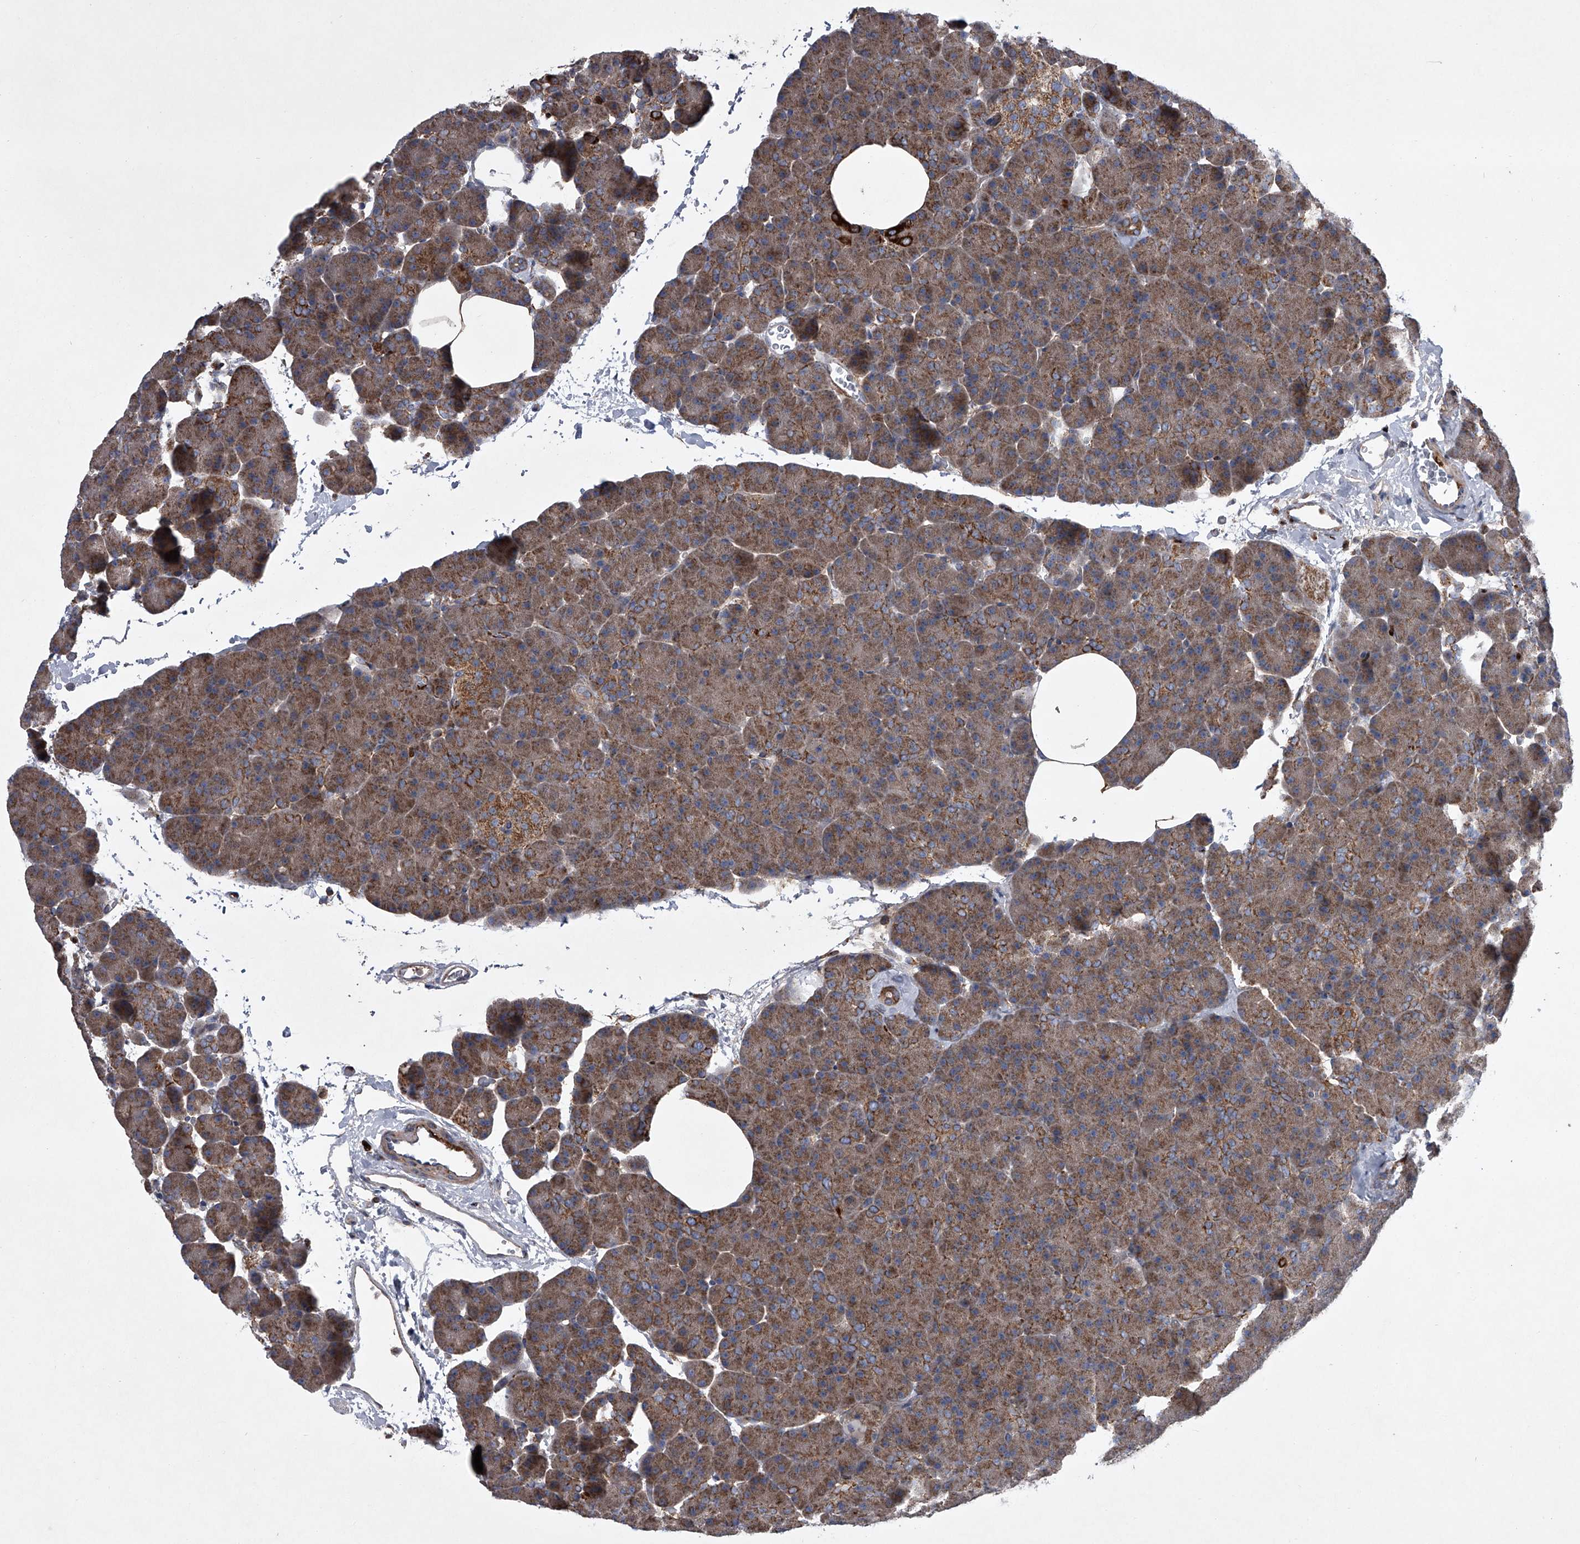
{"staining": {"intensity": "moderate", "quantity": ">75%", "location": "cytoplasmic/membranous"}, "tissue": "pancreas", "cell_type": "Exocrine glandular cells", "image_type": "normal", "snomed": [{"axis": "morphology", "description": "Normal tissue, NOS"}, {"axis": "morphology", "description": "Carcinoid, malignant, NOS"}, {"axis": "topography", "description": "Pancreas"}], "caption": "Immunohistochemistry (DAB (3,3'-diaminobenzidine)) staining of unremarkable human pancreas displays moderate cytoplasmic/membranous protein expression in approximately >75% of exocrine glandular cells. (Stains: DAB (3,3'-diaminobenzidine) in brown, nuclei in blue, Microscopy: brightfield microscopy at high magnification).", "gene": "STRADA", "patient": {"sex": "female", "age": 35}}